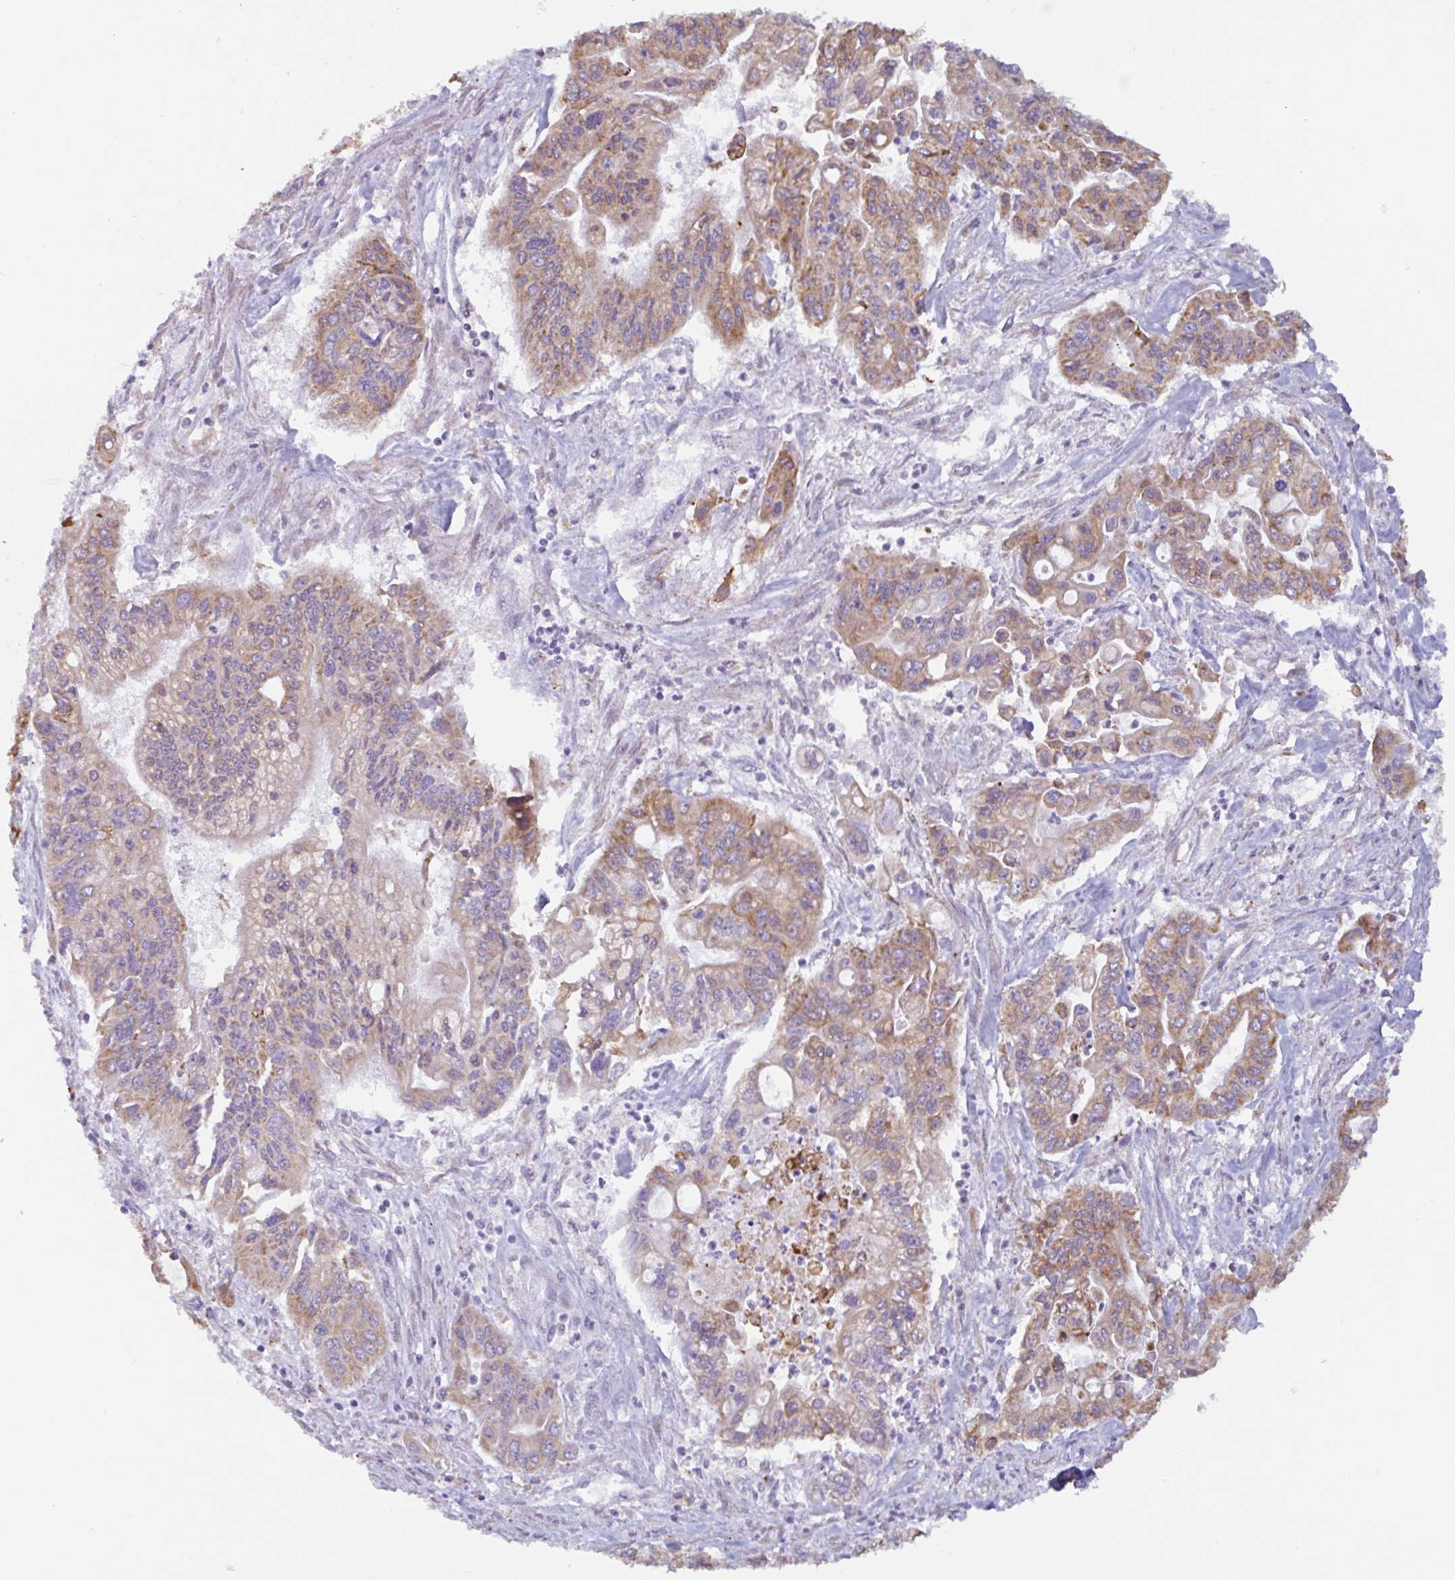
{"staining": {"intensity": "moderate", "quantity": ">75%", "location": "cytoplasmic/membranous"}, "tissue": "pancreatic cancer", "cell_type": "Tumor cells", "image_type": "cancer", "snomed": [{"axis": "morphology", "description": "Adenocarcinoma, NOS"}, {"axis": "topography", "description": "Pancreas"}], "caption": "Human pancreatic cancer (adenocarcinoma) stained for a protein (brown) shows moderate cytoplasmic/membranous positive expression in about >75% of tumor cells.", "gene": "DOK4", "patient": {"sex": "male", "age": 62}}